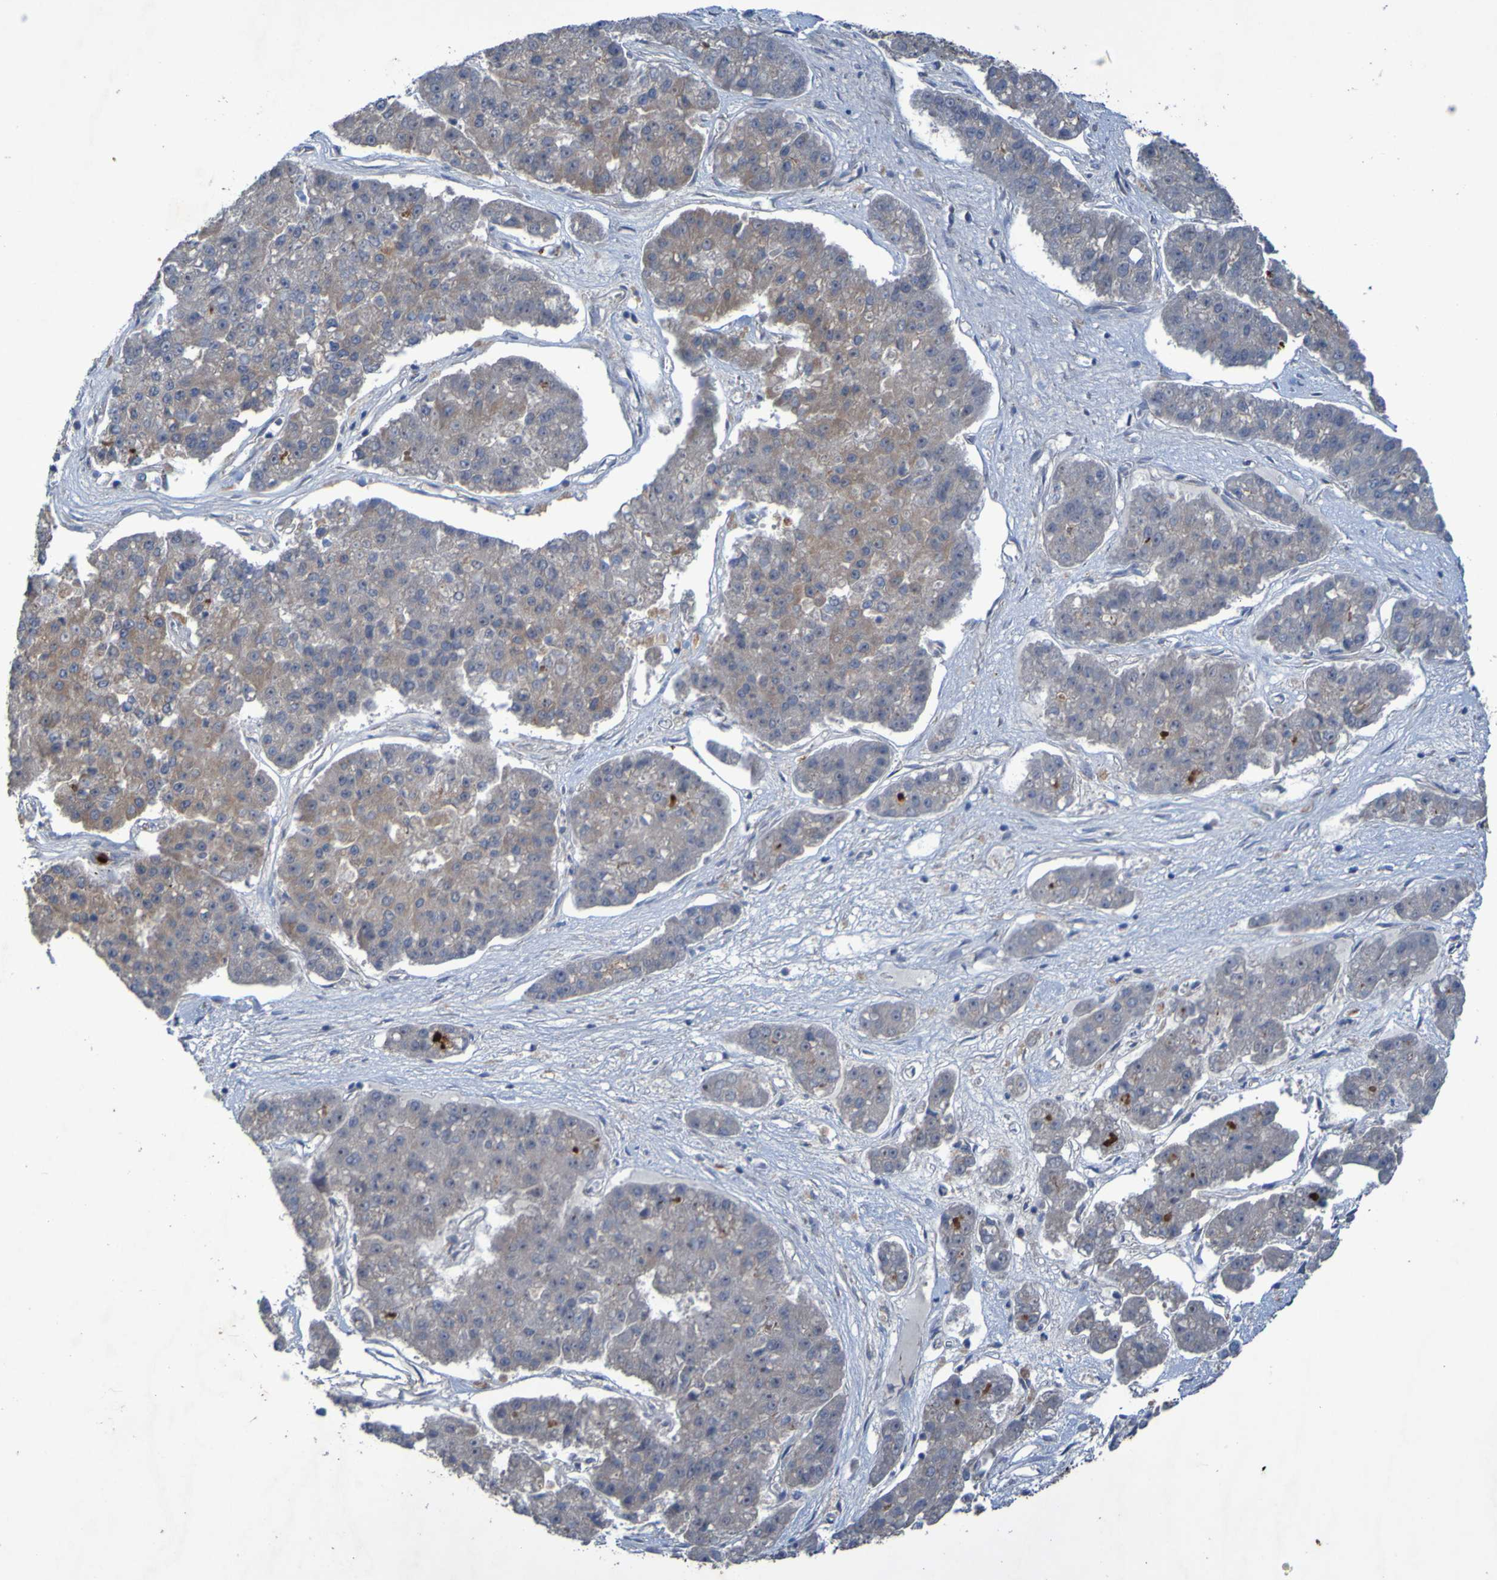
{"staining": {"intensity": "strong", "quantity": ">75%", "location": "cytoplasmic/membranous"}, "tissue": "pancreatic cancer", "cell_type": "Tumor cells", "image_type": "cancer", "snomed": [{"axis": "morphology", "description": "Adenocarcinoma, NOS"}, {"axis": "topography", "description": "Pancreas"}], "caption": "Approximately >75% of tumor cells in pancreatic cancer demonstrate strong cytoplasmic/membranous protein staining as visualized by brown immunohistochemical staining.", "gene": "ANGPT4", "patient": {"sex": "male", "age": 50}}